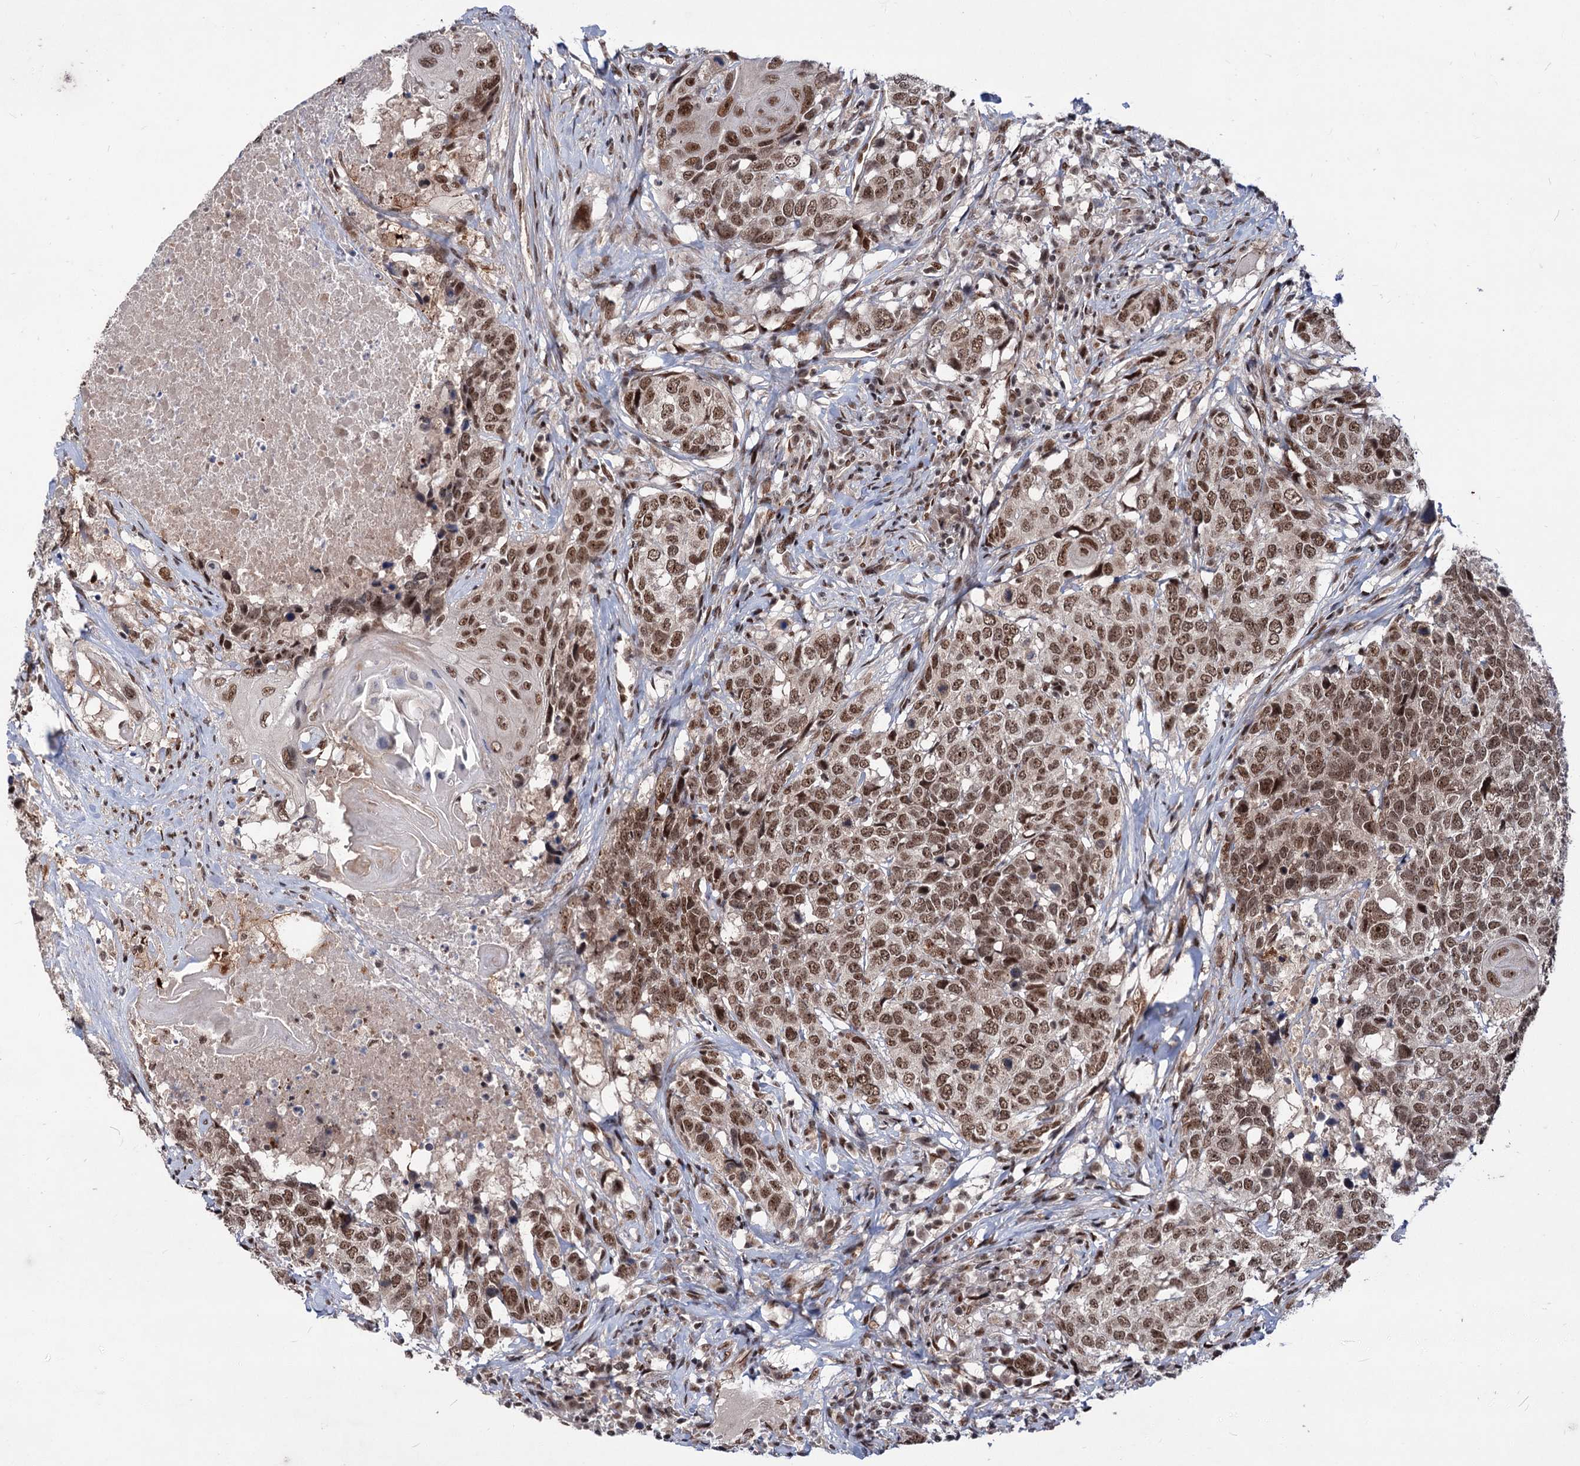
{"staining": {"intensity": "moderate", "quantity": ">75%", "location": "nuclear"}, "tissue": "head and neck cancer", "cell_type": "Tumor cells", "image_type": "cancer", "snomed": [{"axis": "morphology", "description": "Squamous cell carcinoma, NOS"}, {"axis": "topography", "description": "Head-Neck"}], "caption": "Moderate nuclear protein staining is identified in approximately >75% of tumor cells in head and neck squamous cell carcinoma. The protein of interest is stained brown, and the nuclei are stained in blue (DAB (3,3'-diaminobenzidine) IHC with brightfield microscopy, high magnification).", "gene": "MAML1", "patient": {"sex": "male", "age": 66}}